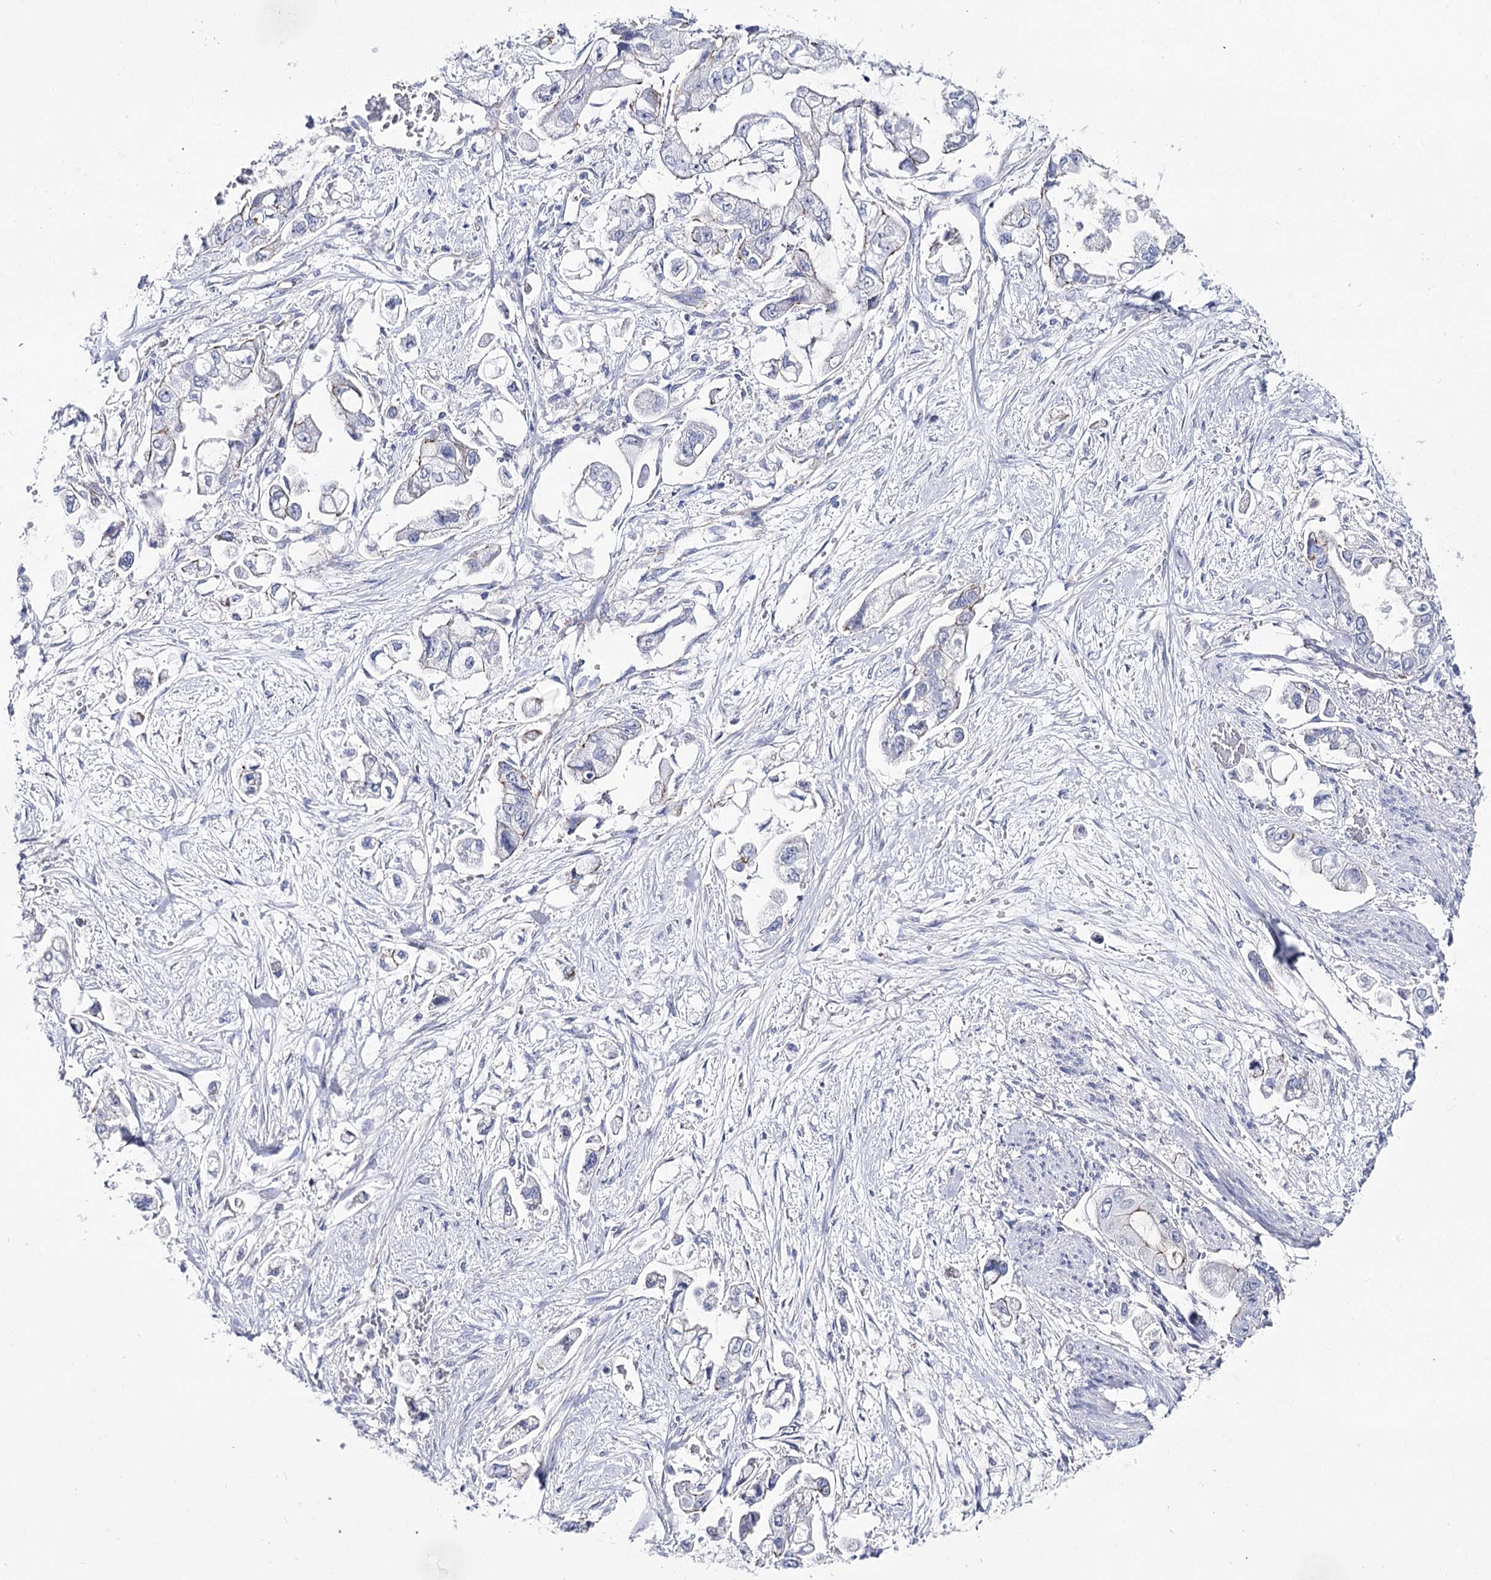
{"staining": {"intensity": "negative", "quantity": "none", "location": "none"}, "tissue": "stomach cancer", "cell_type": "Tumor cells", "image_type": "cancer", "snomed": [{"axis": "morphology", "description": "Adenocarcinoma, NOS"}, {"axis": "topography", "description": "Stomach"}], "caption": "IHC histopathology image of neoplastic tissue: stomach adenocarcinoma stained with DAB (3,3'-diaminobenzidine) displays no significant protein expression in tumor cells.", "gene": "NRAP", "patient": {"sex": "male", "age": 62}}